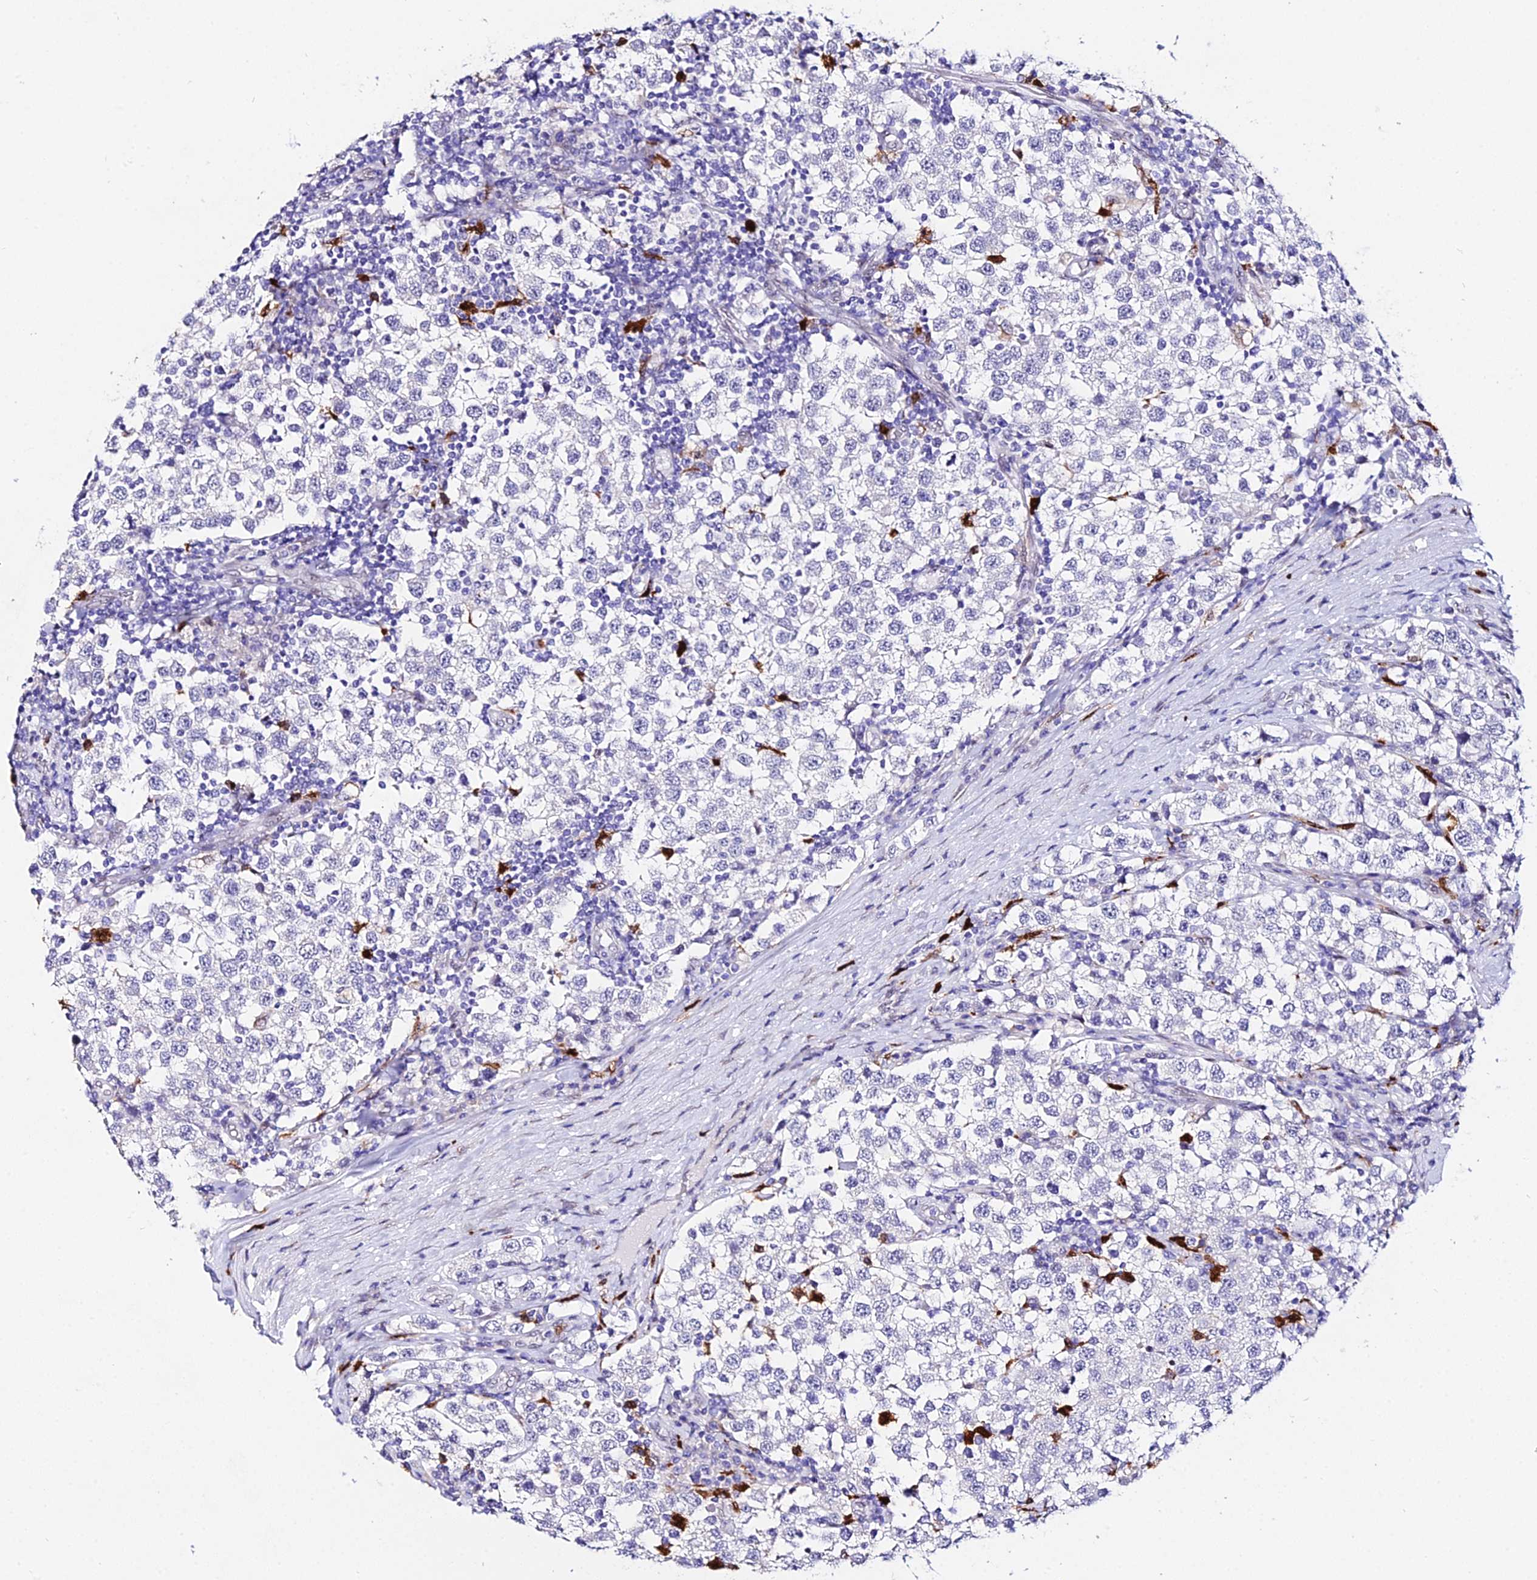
{"staining": {"intensity": "negative", "quantity": "none", "location": "none"}, "tissue": "testis cancer", "cell_type": "Tumor cells", "image_type": "cancer", "snomed": [{"axis": "morphology", "description": "Seminoma, NOS"}, {"axis": "topography", "description": "Testis"}], "caption": "Tumor cells are negative for brown protein staining in testis cancer. (Brightfield microscopy of DAB (3,3'-diaminobenzidine) immunohistochemistry at high magnification).", "gene": "MCM10", "patient": {"sex": "male", "age": 34}}